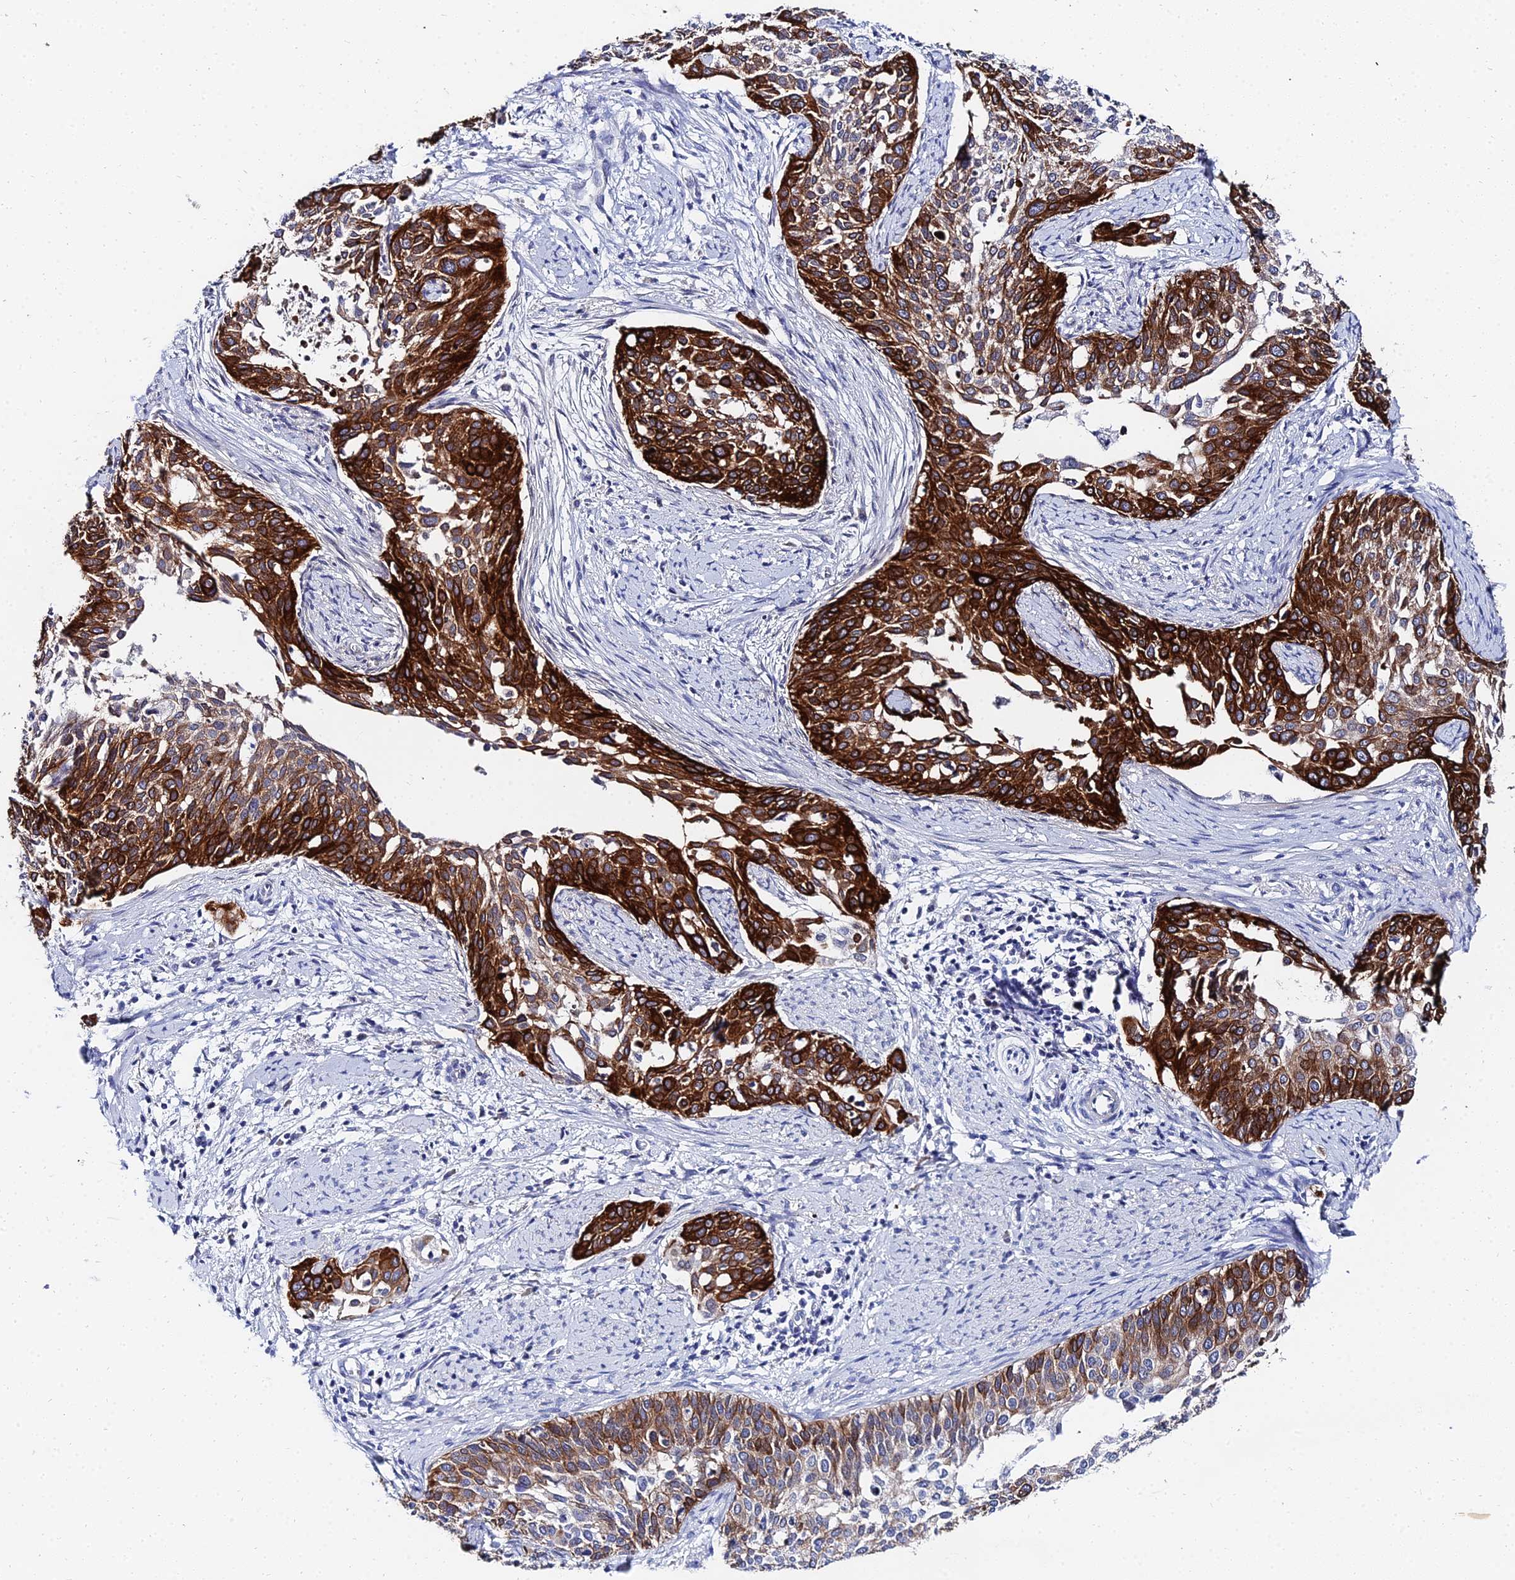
{"staining": {"intensity": "strong", "quantity": ">75%", "location": "cytoplasmic/membranous"}, "tissue": "cervical cancer", "cell_type": "Tumor cells", "image_type": "cancer", "snomed": [{"axis": "morphology", "description": "Squamous cell carcinoma, NOS"}, {"axis": "topography", "description": "Cervix"}], "caption": "Tumor cells reveal high levels of strong cytoplasmic/membranous positivity in about >75% of cells in squamous cell carcinoma (cervical).", "gene": "KRT17", "patient": {"sex": "female", "age": 44}}